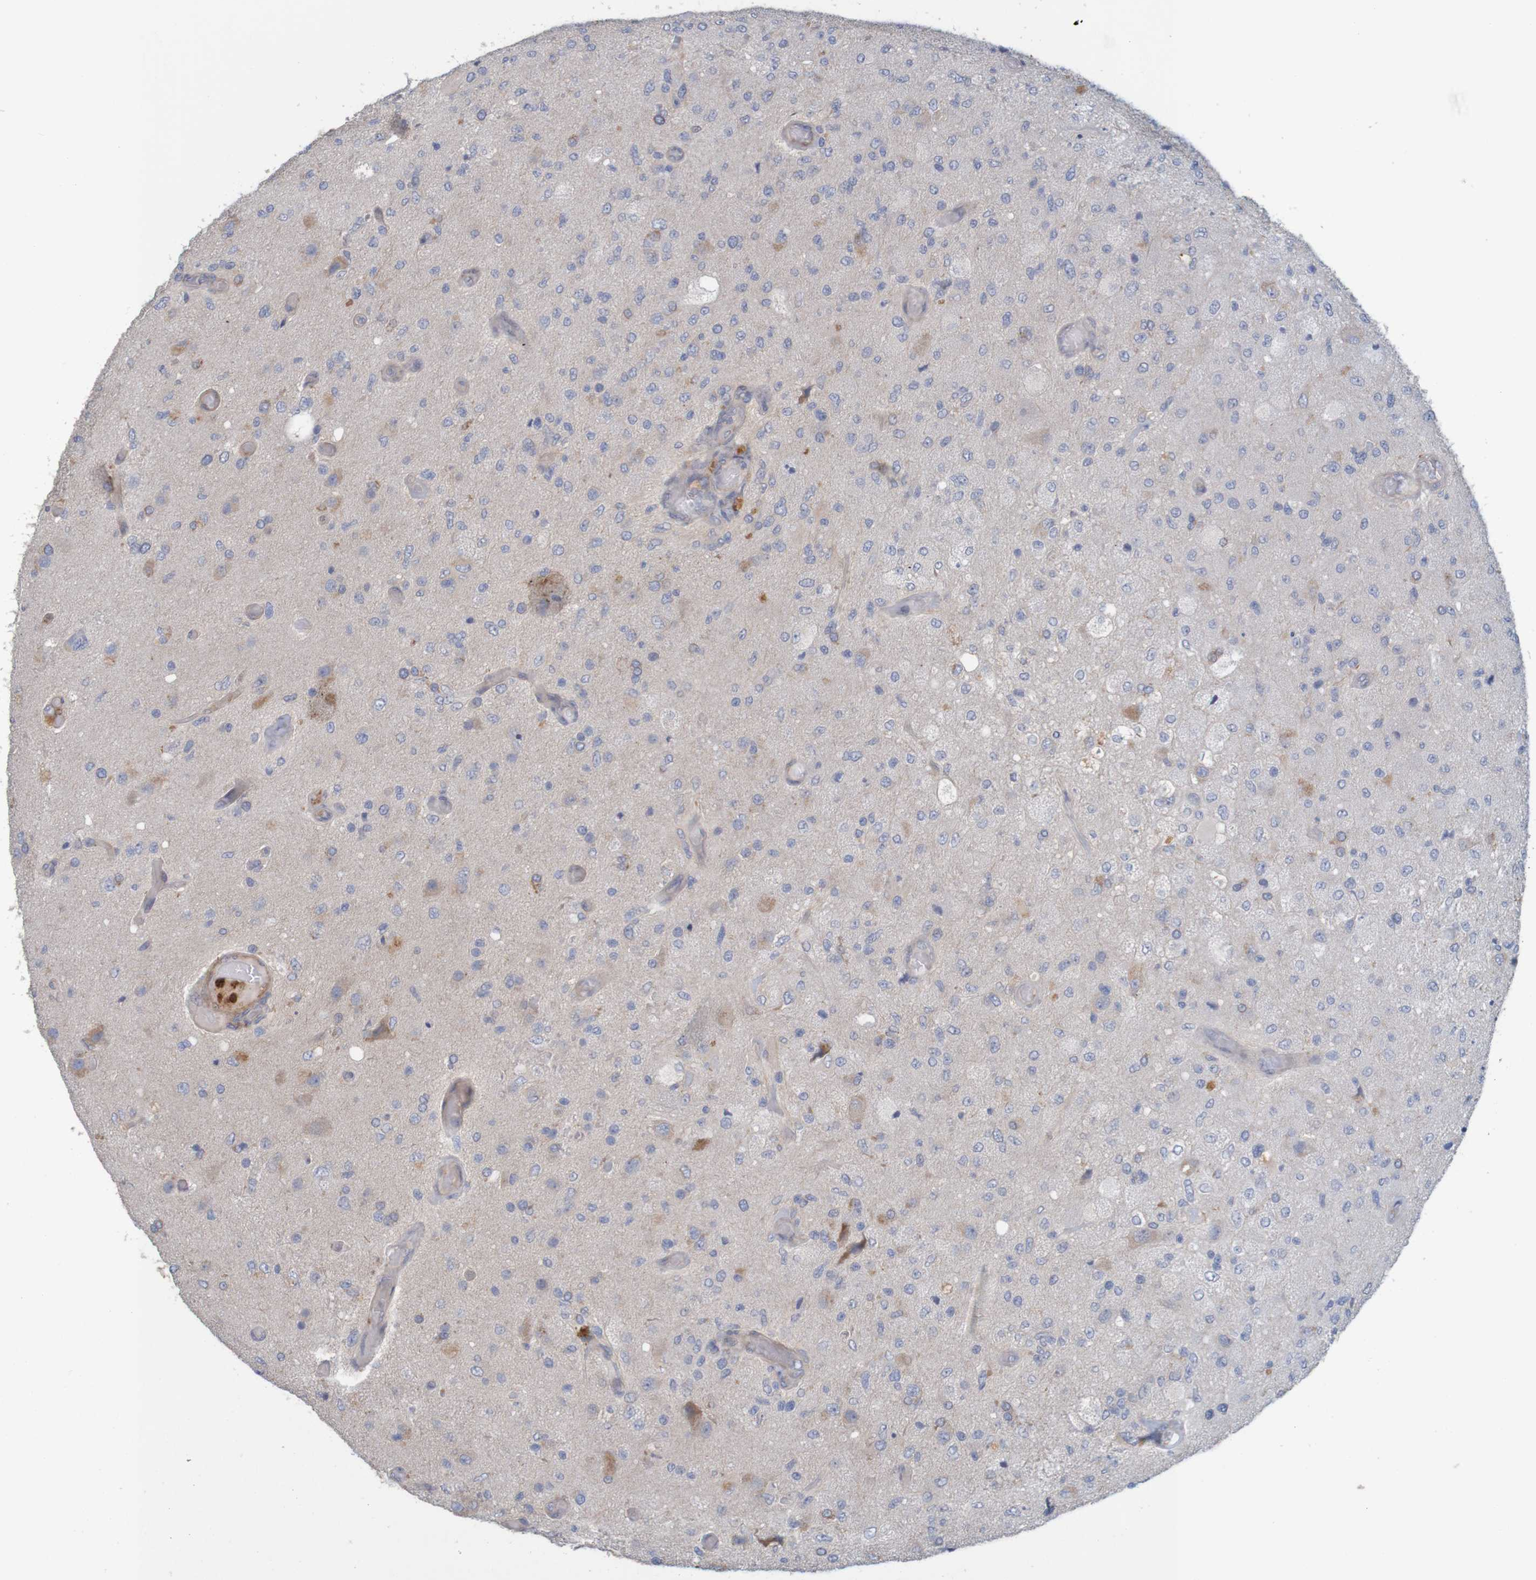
{"staining": {"intensity": "weak", "quantity": "<25%", "location": "cytoplasmic/membranous"}, "tissue": "glioma", "cell_type": "Tumor cells", "image_type": "cancer", "snomed": [{"axis": "morphology", "description": "Normal tissue, NOS"}, {"axis": "morphology", "description": "Glioma, malignant, High grade"}, {"axis": "topography", "description": "Cerebral cortex"}], "caption": "Immunohistochemistry (IHC) of glioma reveals no expression in tumor cells.", "gene": "KRT23", "patient": {"sex": "male", "age": 77}}